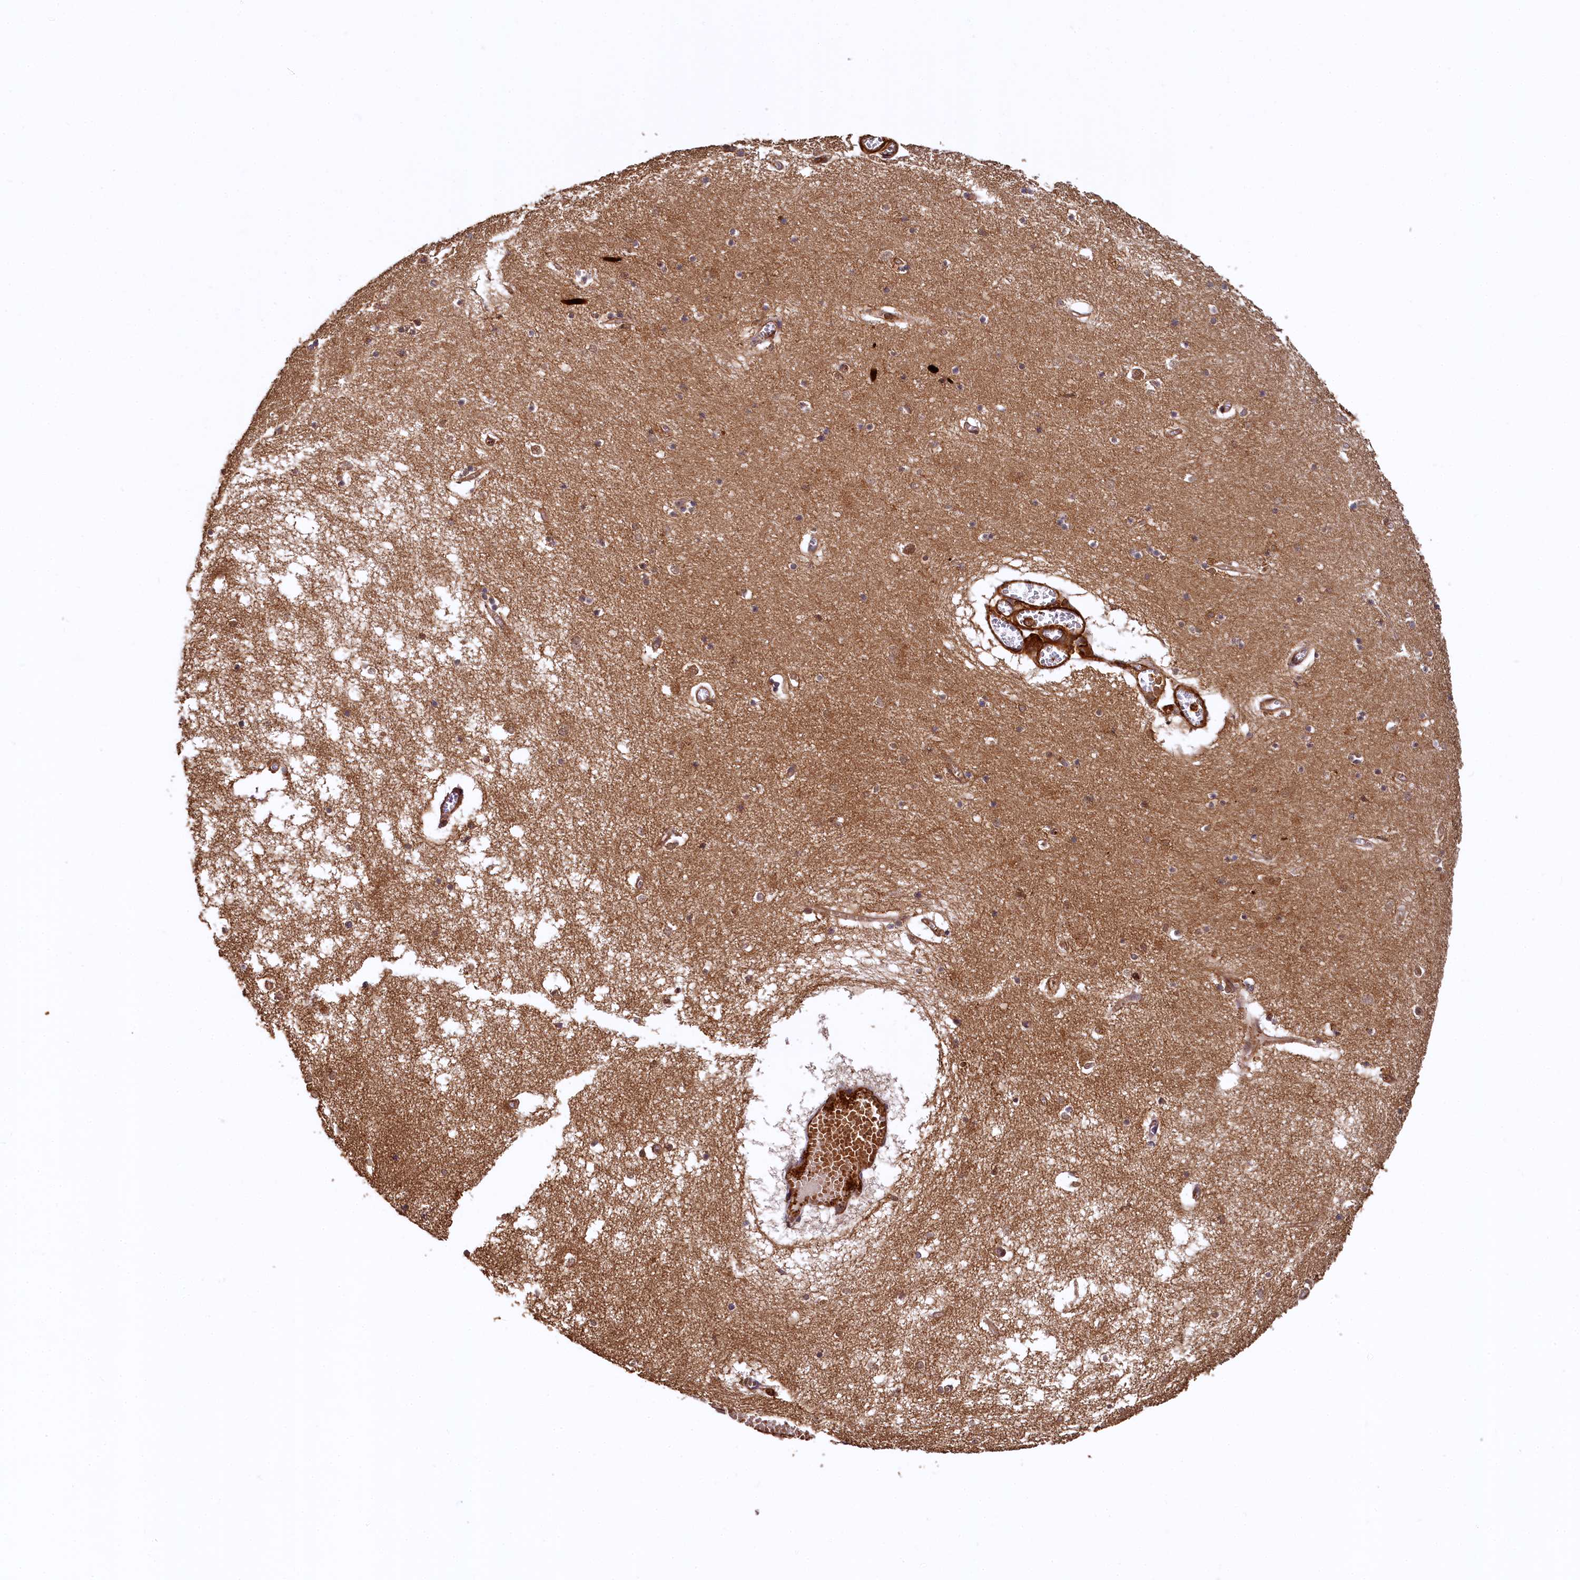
{"staining": {"intensity": "moderate", "quantity": ">75%", "location": "cytoplasmic/membranous"}, "tissue": "hippocampus", "cell_type": "Glial cells", "image_type": "normal", "snomed": [{"axis": "morphology", "description": "Normal tissue, NOS"}, {"axis": "topography", "description": "Hippocampus"}], "caption": "Moderate cytoplasmic/membranous expression is seen in about >75% of glial cells in benign hippocampus.", "gene": "STUB1", "patient": {"sex": "male", "age": 70}}